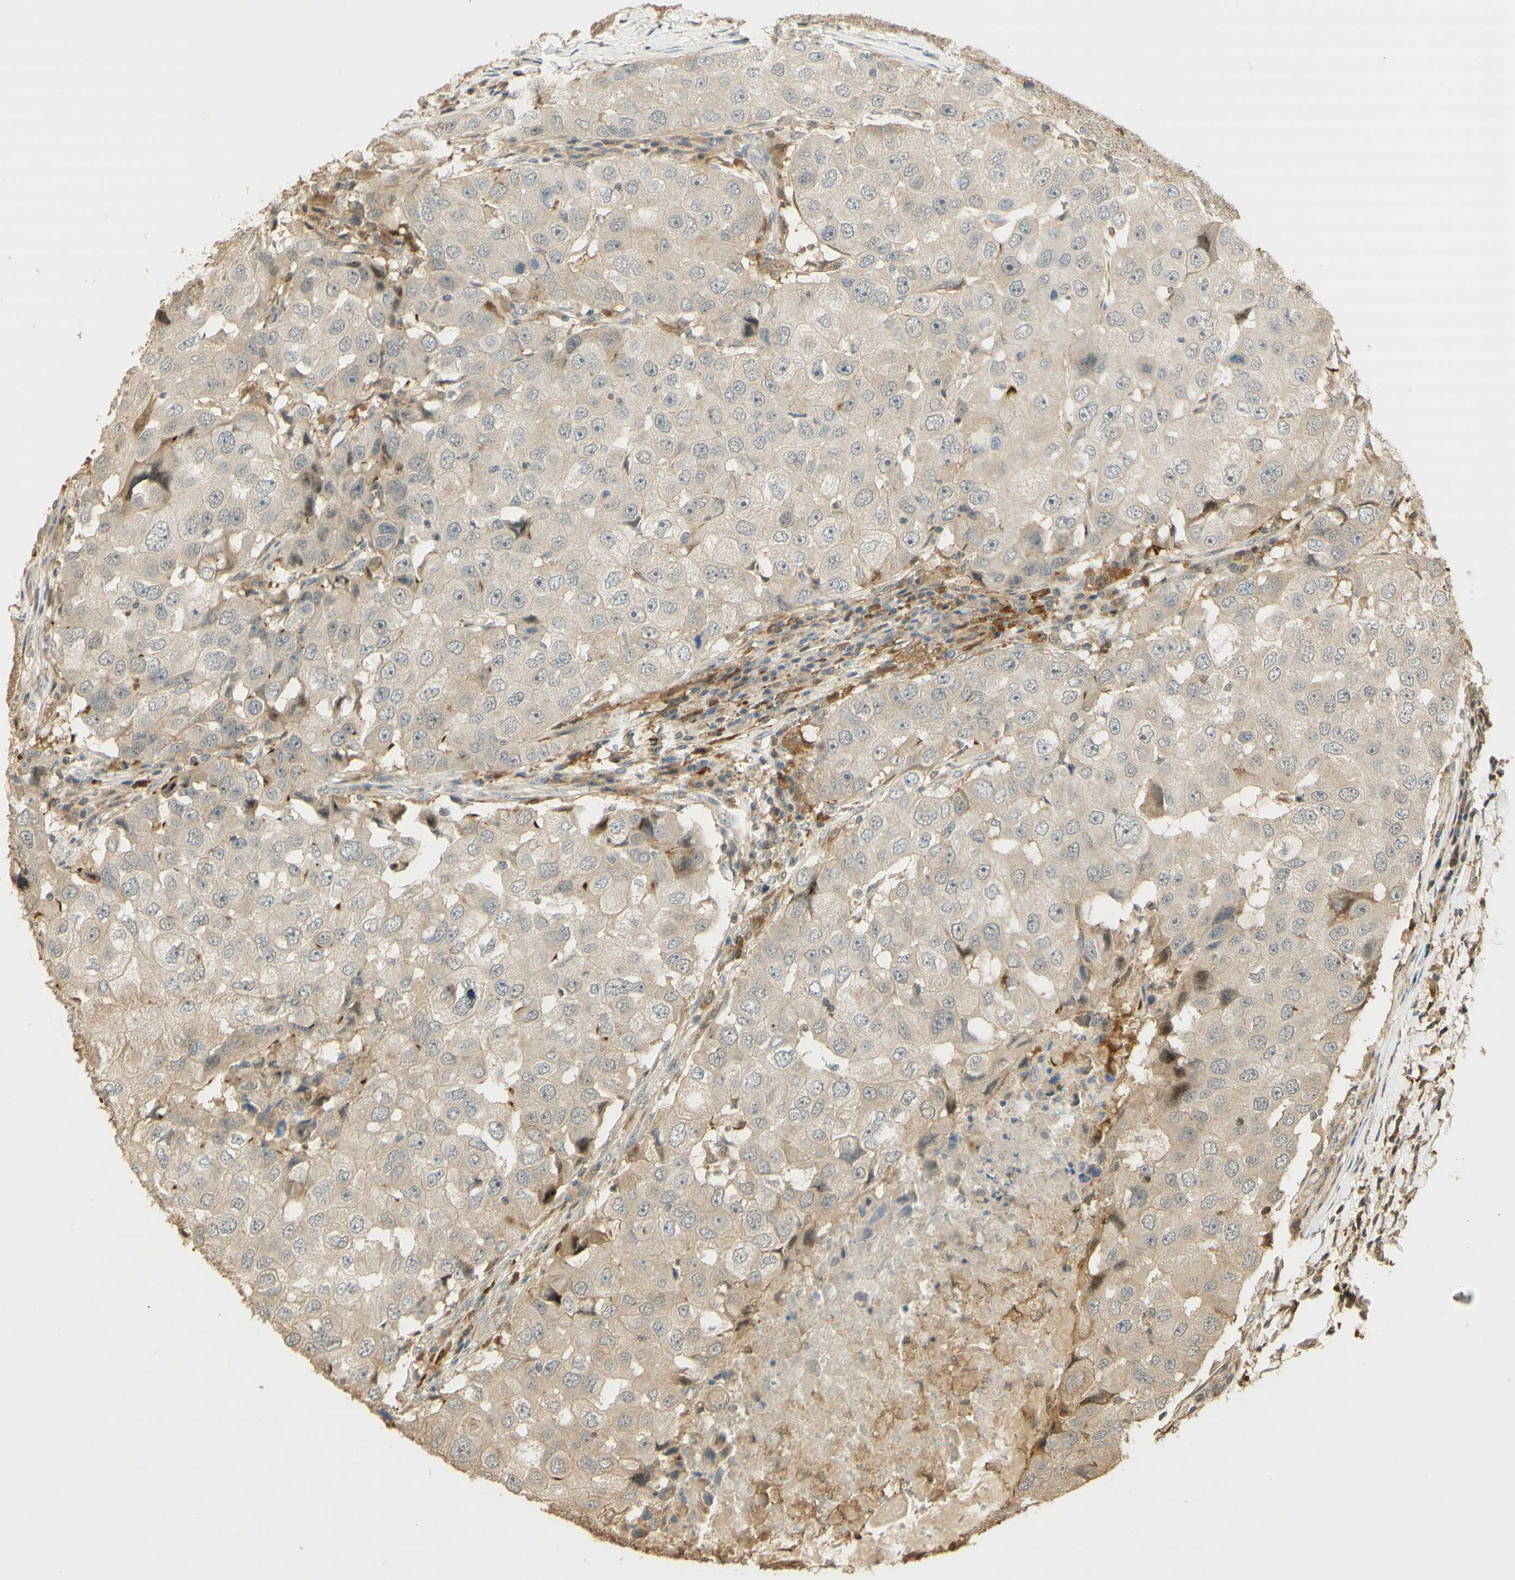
{"staining": {"intensity": "weak", "quantity": "<25%", "location": "cytoplasmic/membranous"}, "tissue": "breast cancer", "cell_type": "Tumor cells", "image_type": "cancer", "snomed": [{"axis": "morphology", "description": "Duct carcinoma"}, {"axis": "topography", "description": "Breast"}], "caption": "DAB (3,3'-diaminobenzidine) immunohistochemical staining of human intraductal carcinoma (breast) demonstrates no significant staining in tumor cells.", "gene": "AGER", "patient": {"sex": "female", "age": 27}}